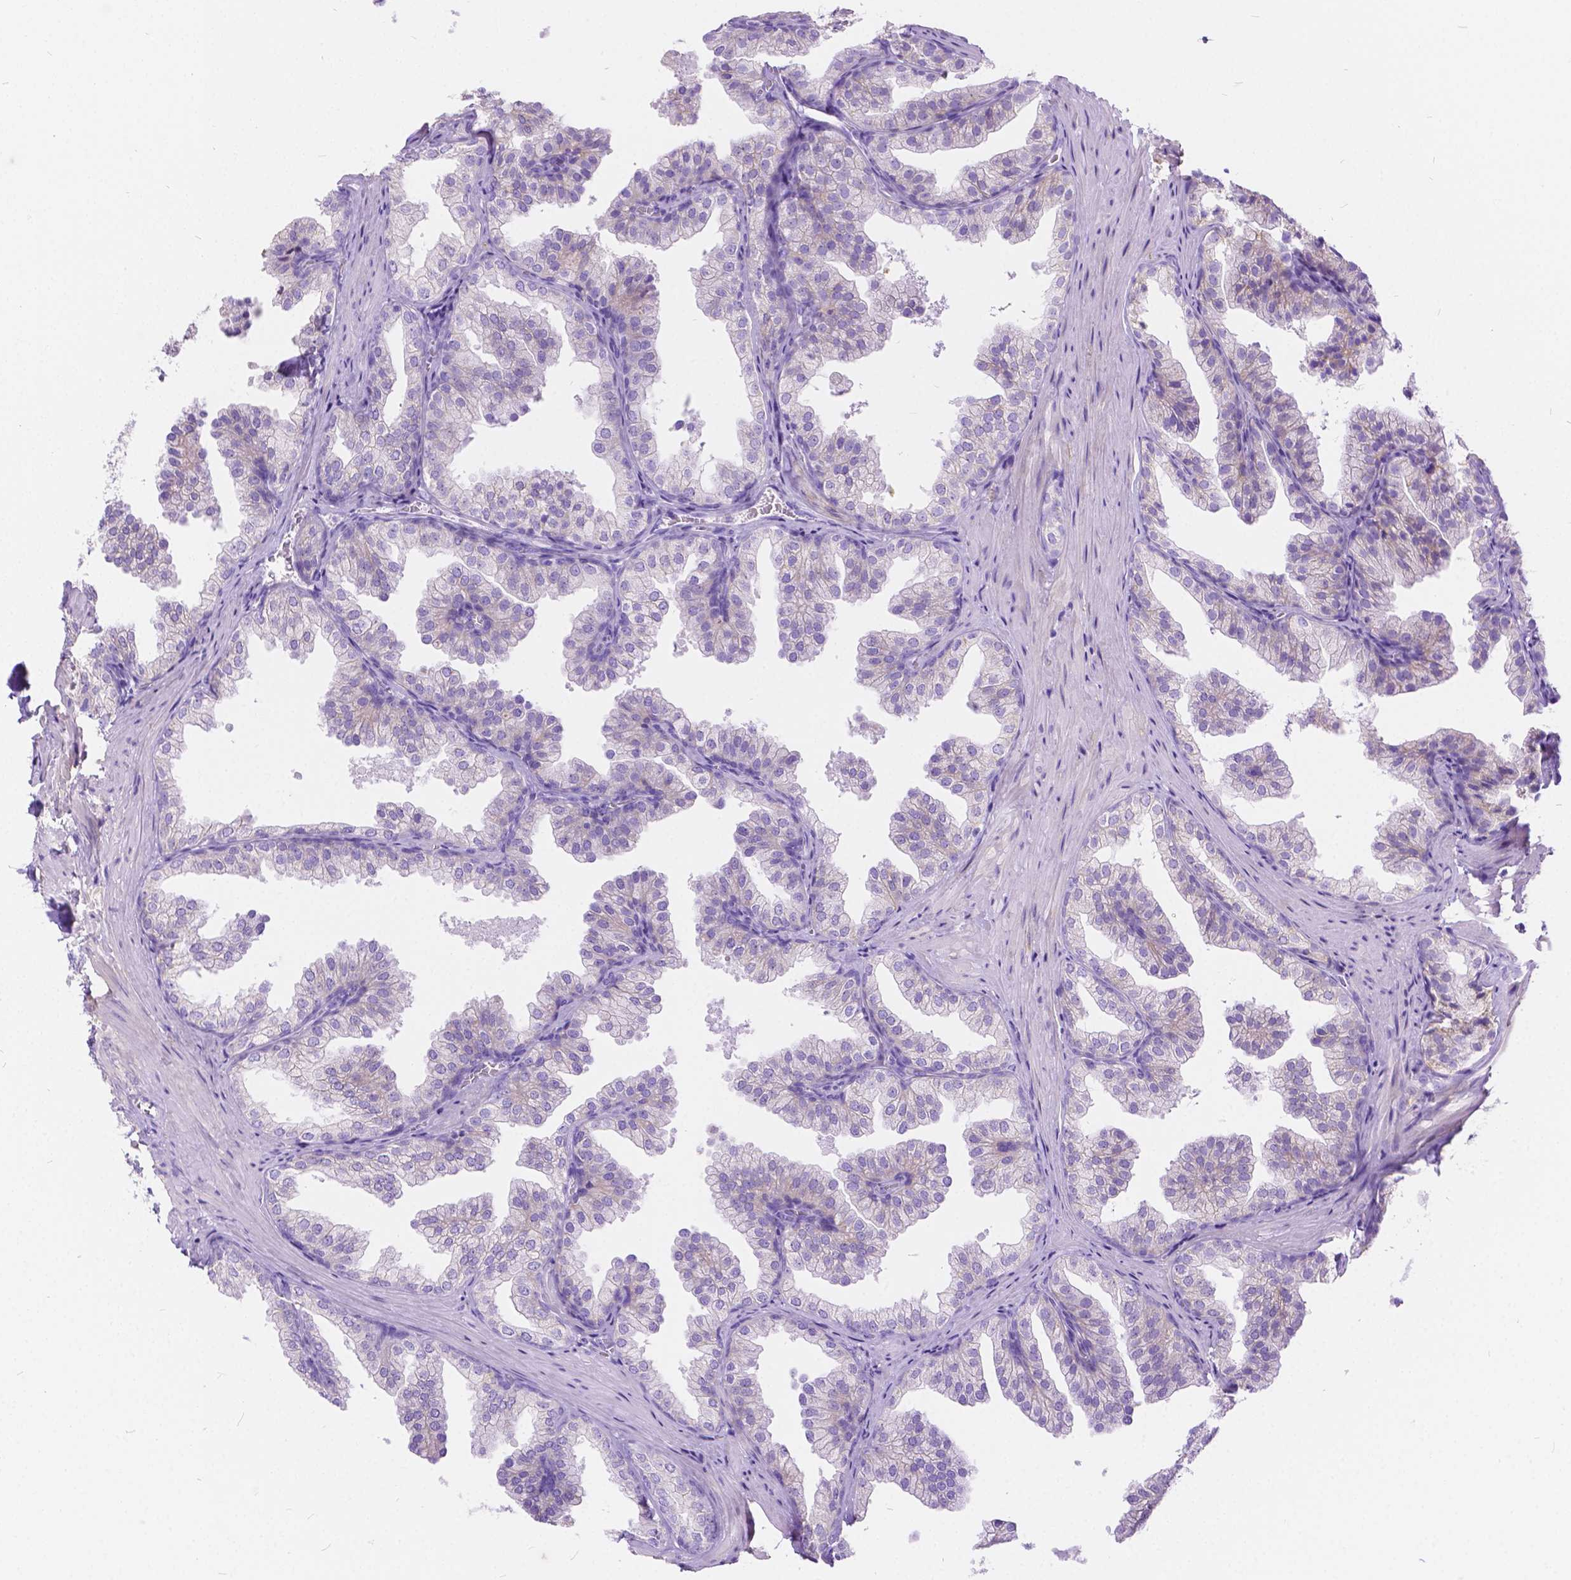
{"staining": {"intensity": "negative", "quantity": "none", "location": "none"}, "tissue": "prostate", "cell_type": "Glandular cells", "image_type": "normal", "snomed": [{"axis": "morphology", "description": "Normal tissue, NOS"}, {"axis": "topography", "description": "Prostate"}], "caption": "The photomicrograph reveals no staining of glandular cells in unremarkable prostate.", "gene": "CHRM1", "patient": {"sex": "male", "age": 37}}